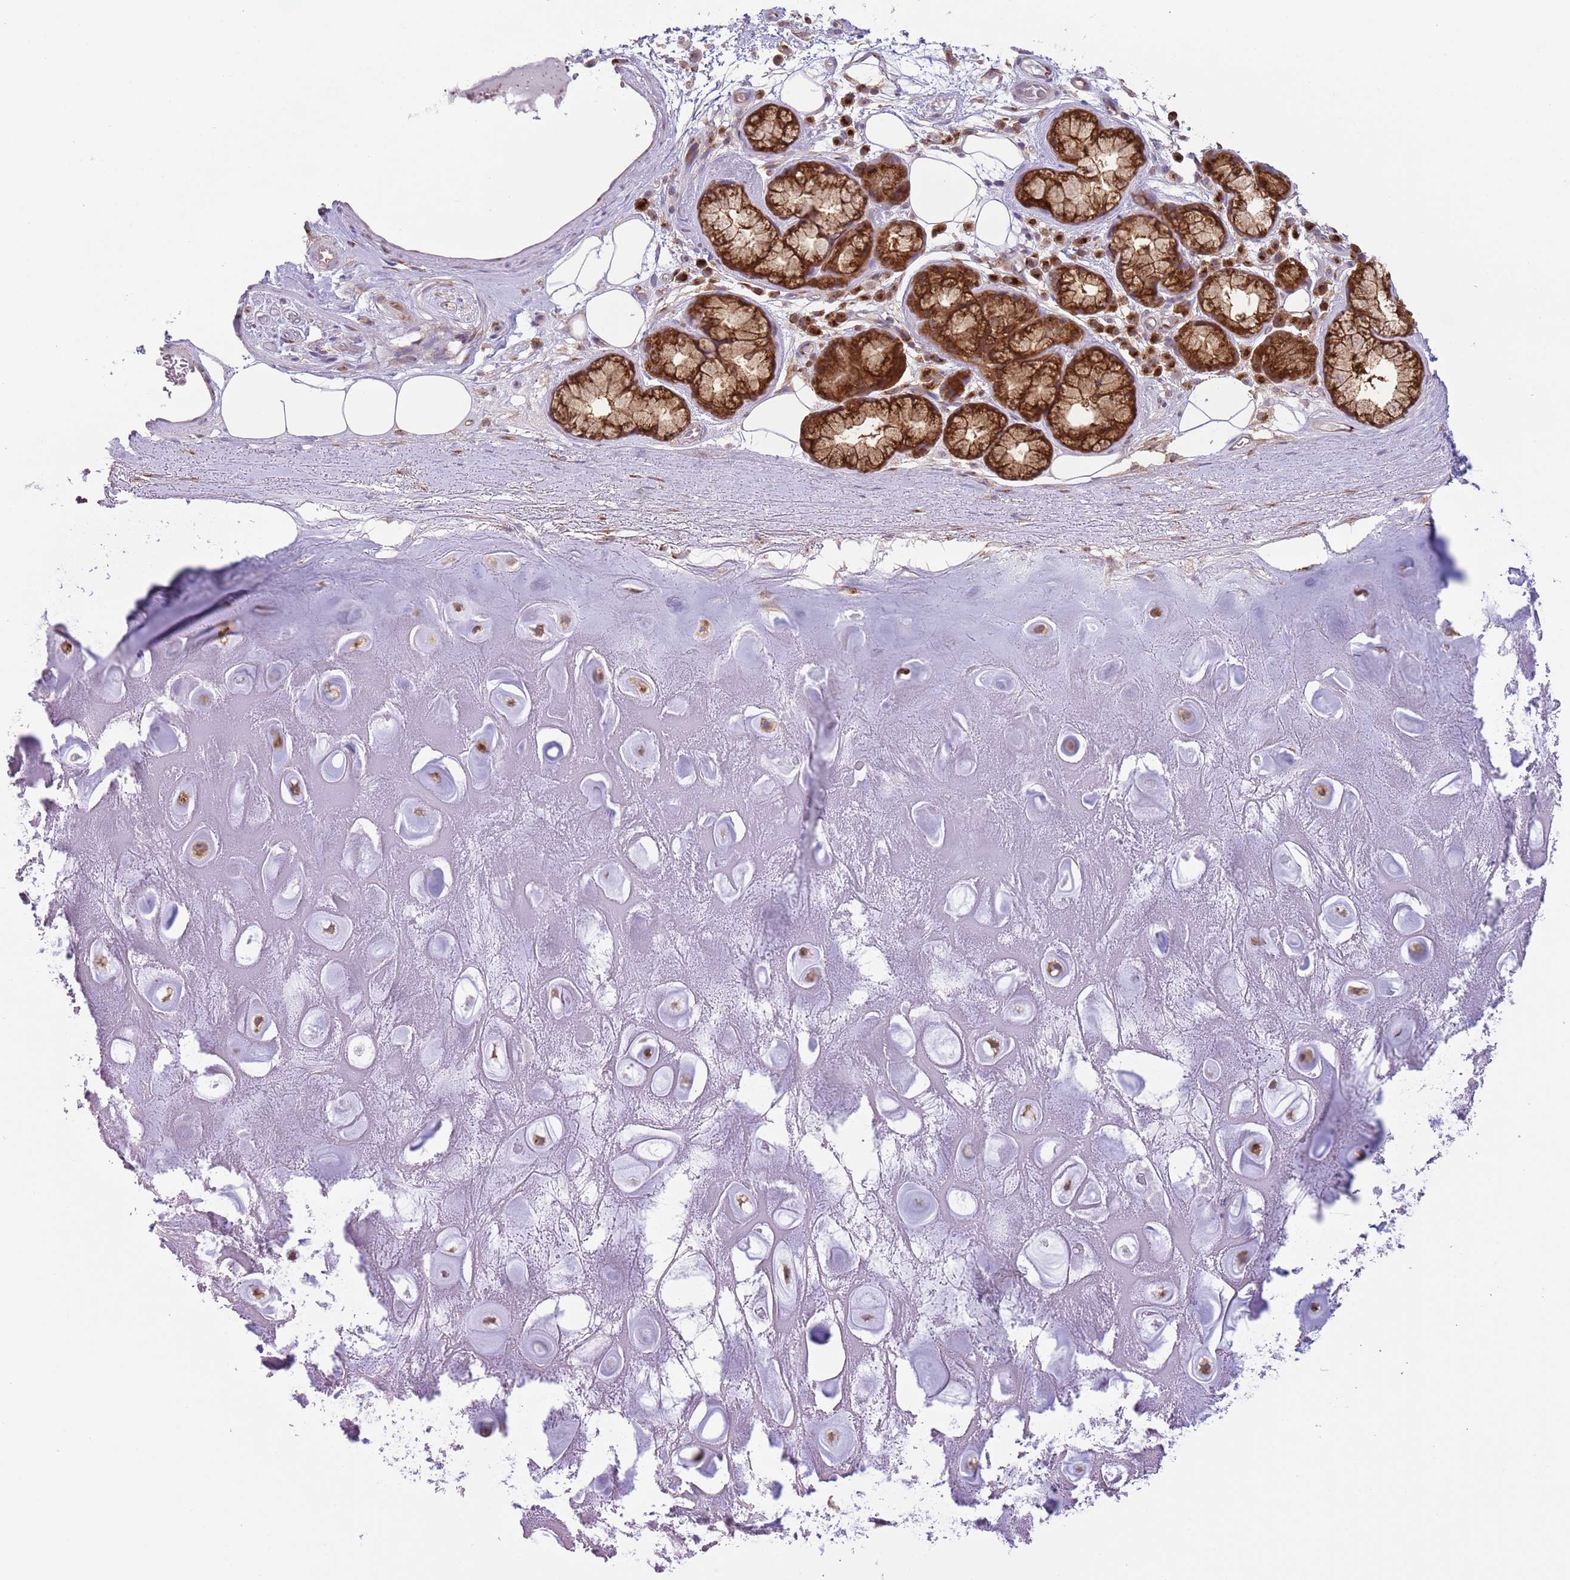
{"staining": {"intensity": "negative", "quantity": "none", "location": "none"}, "tissue": "adipose tissue", "cell_type": "Adipocytes", "image_type": "normal", "snomed": [{"axis": "morphology", "description": "Normal tissue, NOS"}, {"axis": "topography", "description": "Cartilage tissue"}], "caption": "Adipocytes show no significant positivity in unremarkable adipose tissue. Nuclei are stained in blue.", "gene": "COPE", "patient": {"sex": "male", "age": 81}}